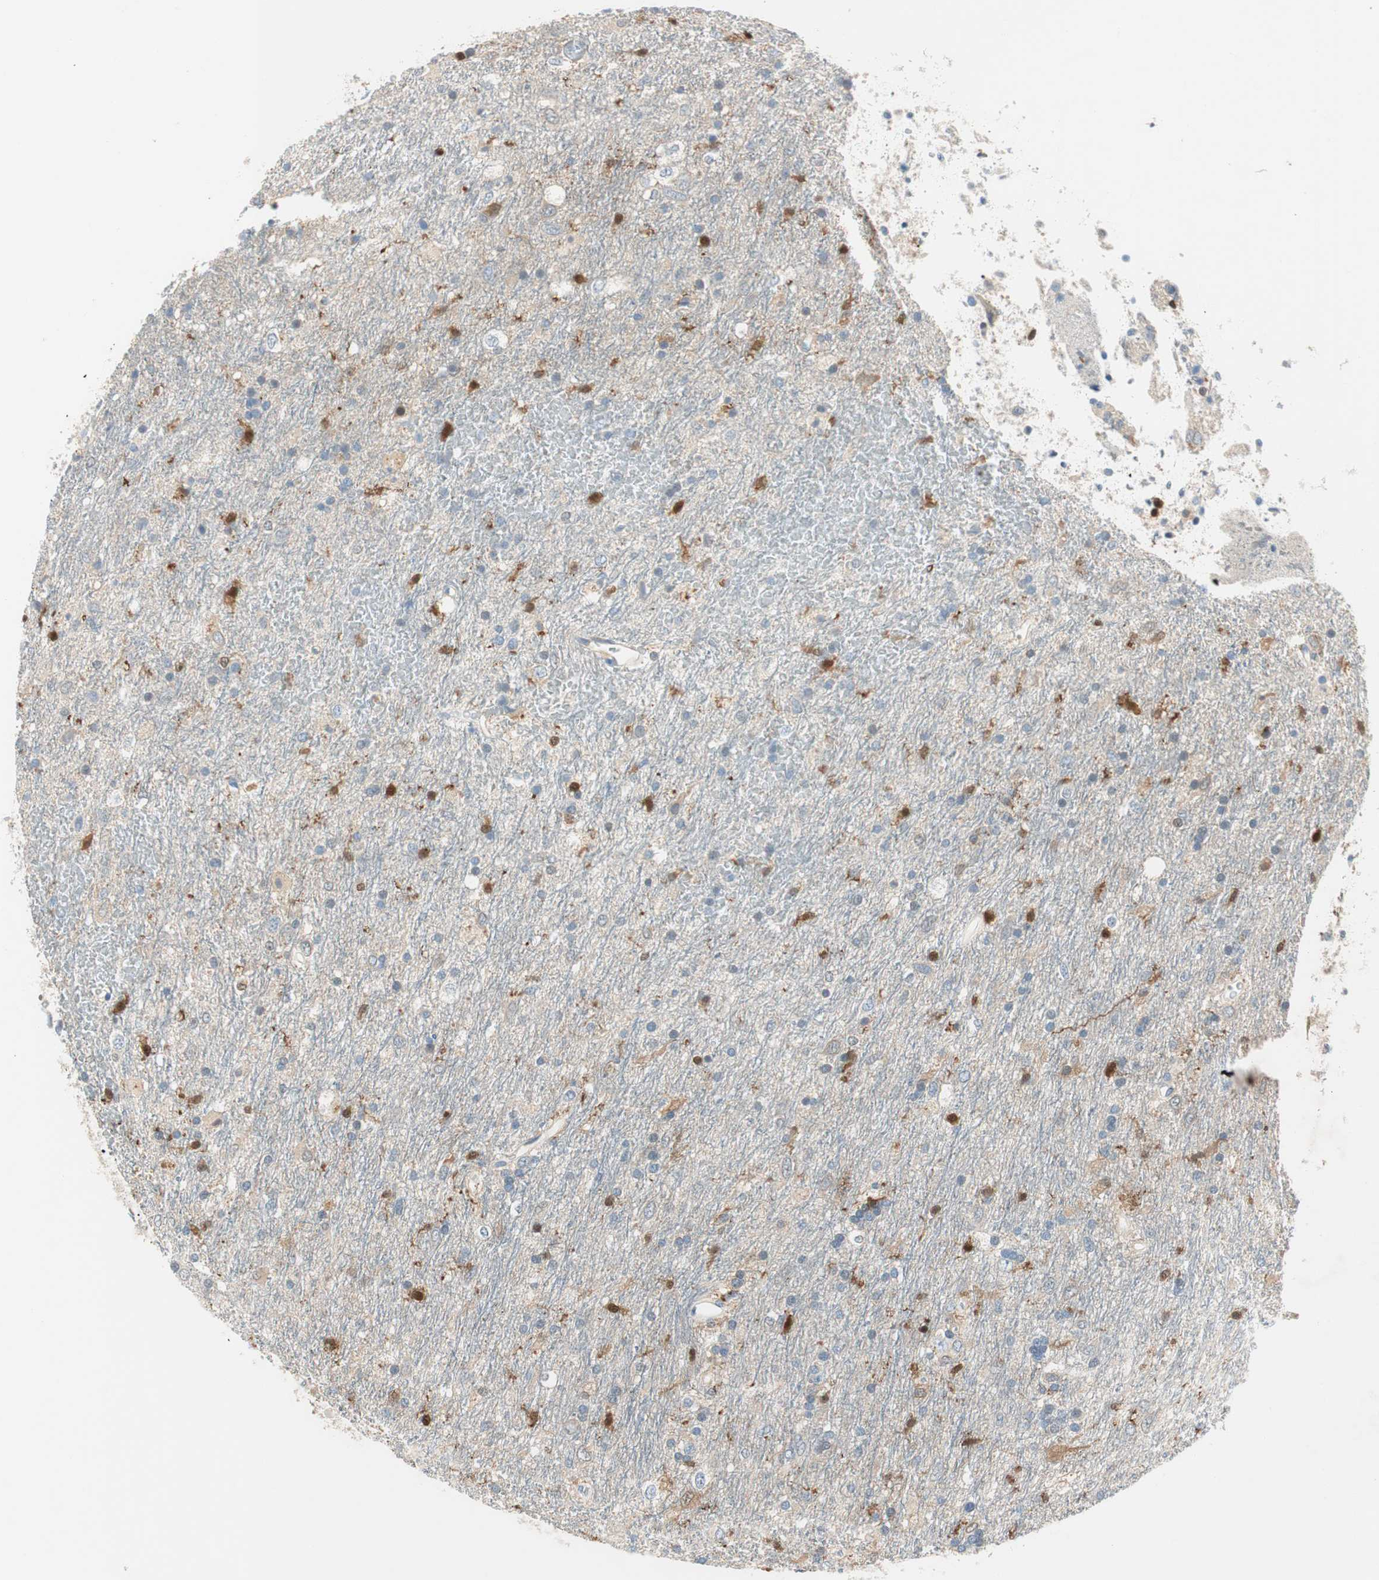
{"staining": {"intensity": "weak", "quantity": "<25%", "location": "cytoplasmic/membranous"}, "tissue": "glioma", "cell_type": "Tumor cells", "image_type": "cancer", "snomed": [{"axis": "morphology", "description": "Glioma, malignant, Low grade"}, {"axis": "topography", "description": "Brain"}], "caption": "The immunohistochemistry (IHC) image has no significant positivity in tumor cells of glioma tissue.", "gene": "COTL1", "patient": {"sex": "male", "age": 77}}